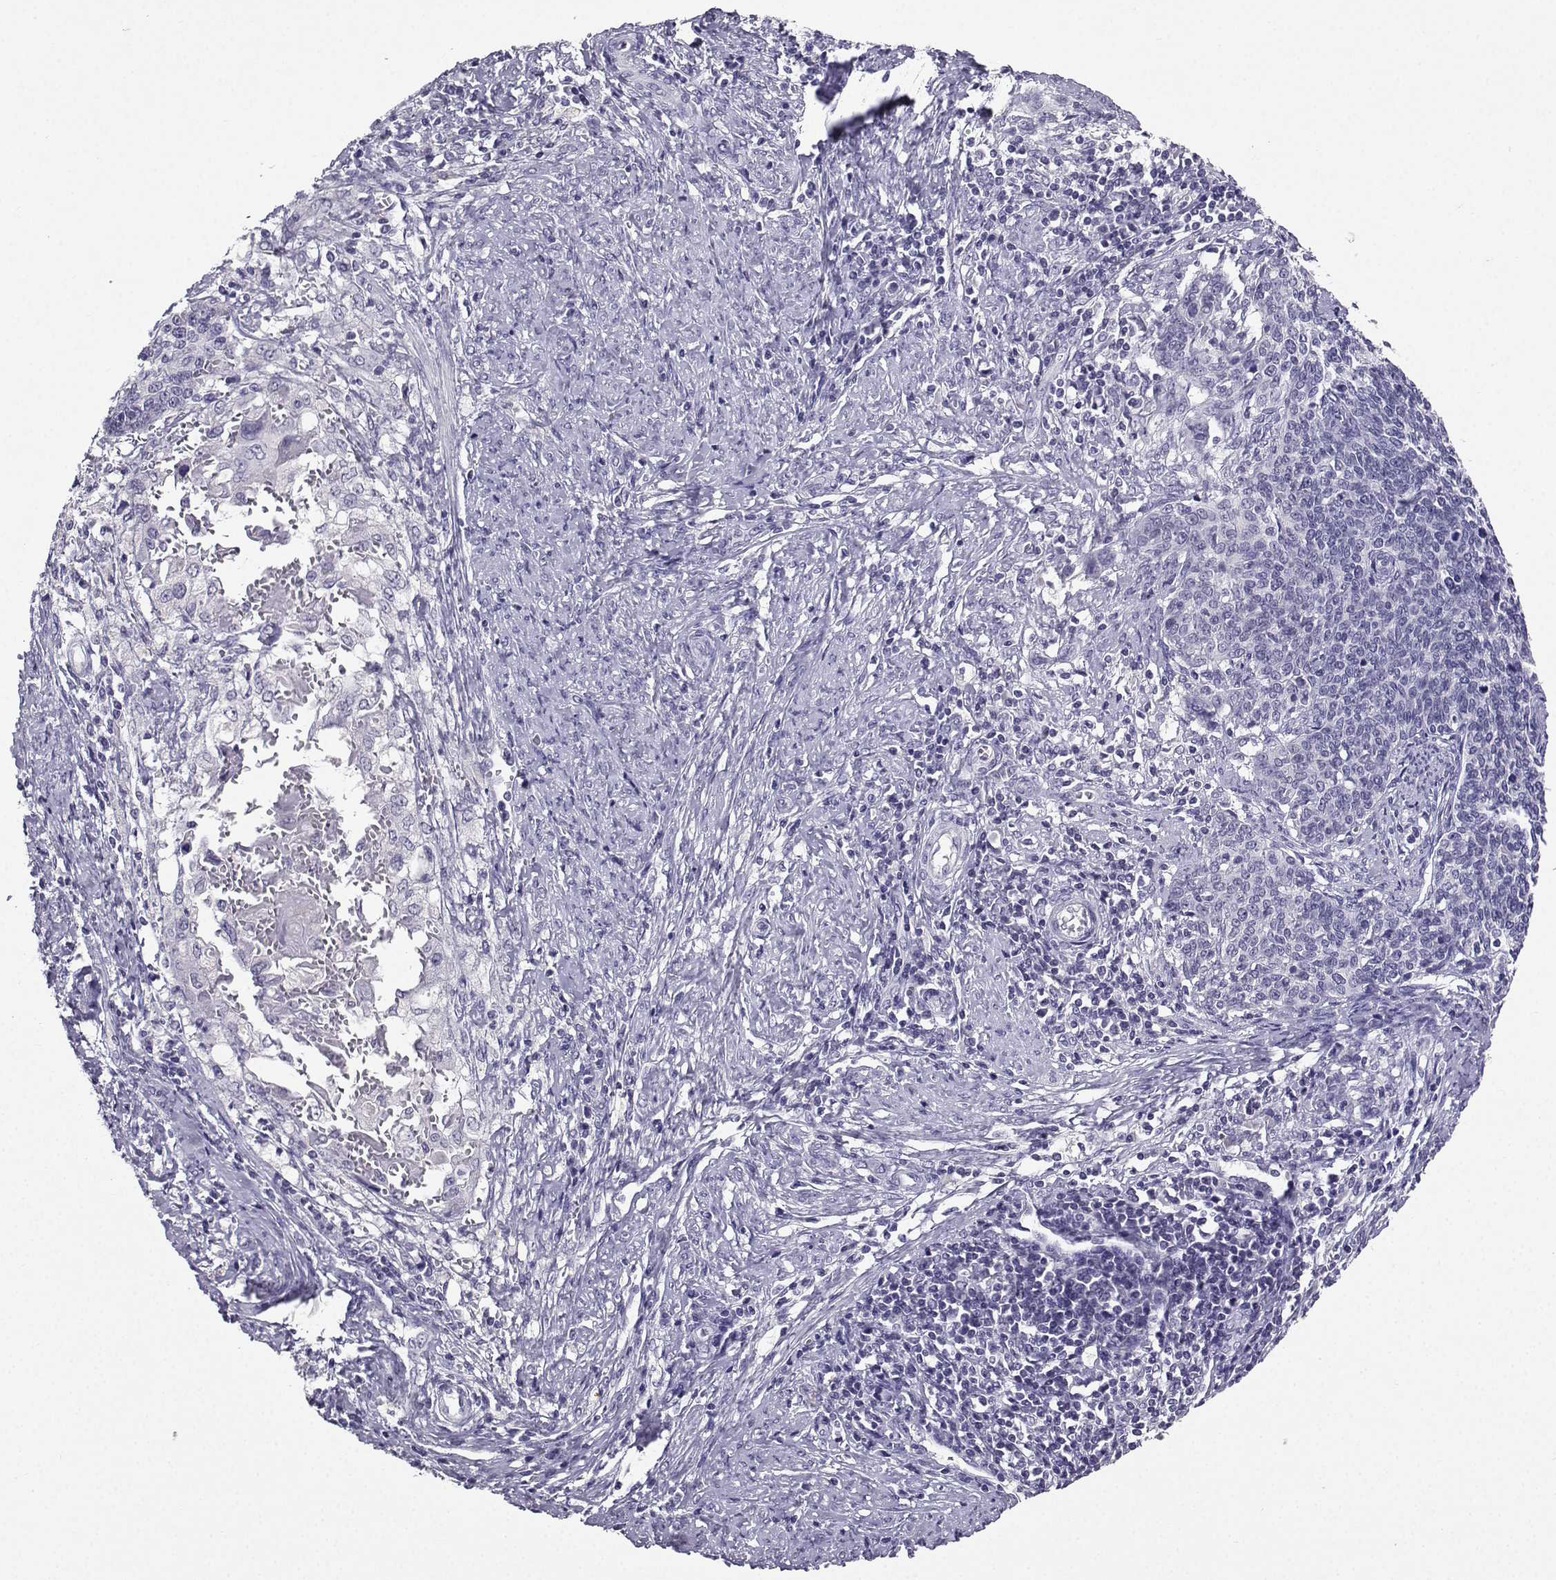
{"staining": {"intensity": "negative", "quantity": "none", "location": "none"}, "tissue": "cervical cancer", "cell_type": "Tumor cells", "image_type": "cancer", "snomed": [{"axis": "morphology", "description": "Squamous cell carcinoma, NOS"}, {"axis": "topography", "description": "Cervix"}], "caption": "High magnification brightfield microscopy of squamous cell carcinoma (cervical) stained with DAB (brown) and counterstained with hematoxylin (blue): tumor cells show no significant staining.", "gene": "SPAG11B", "patient": {"sex": "female", "age": 39}}